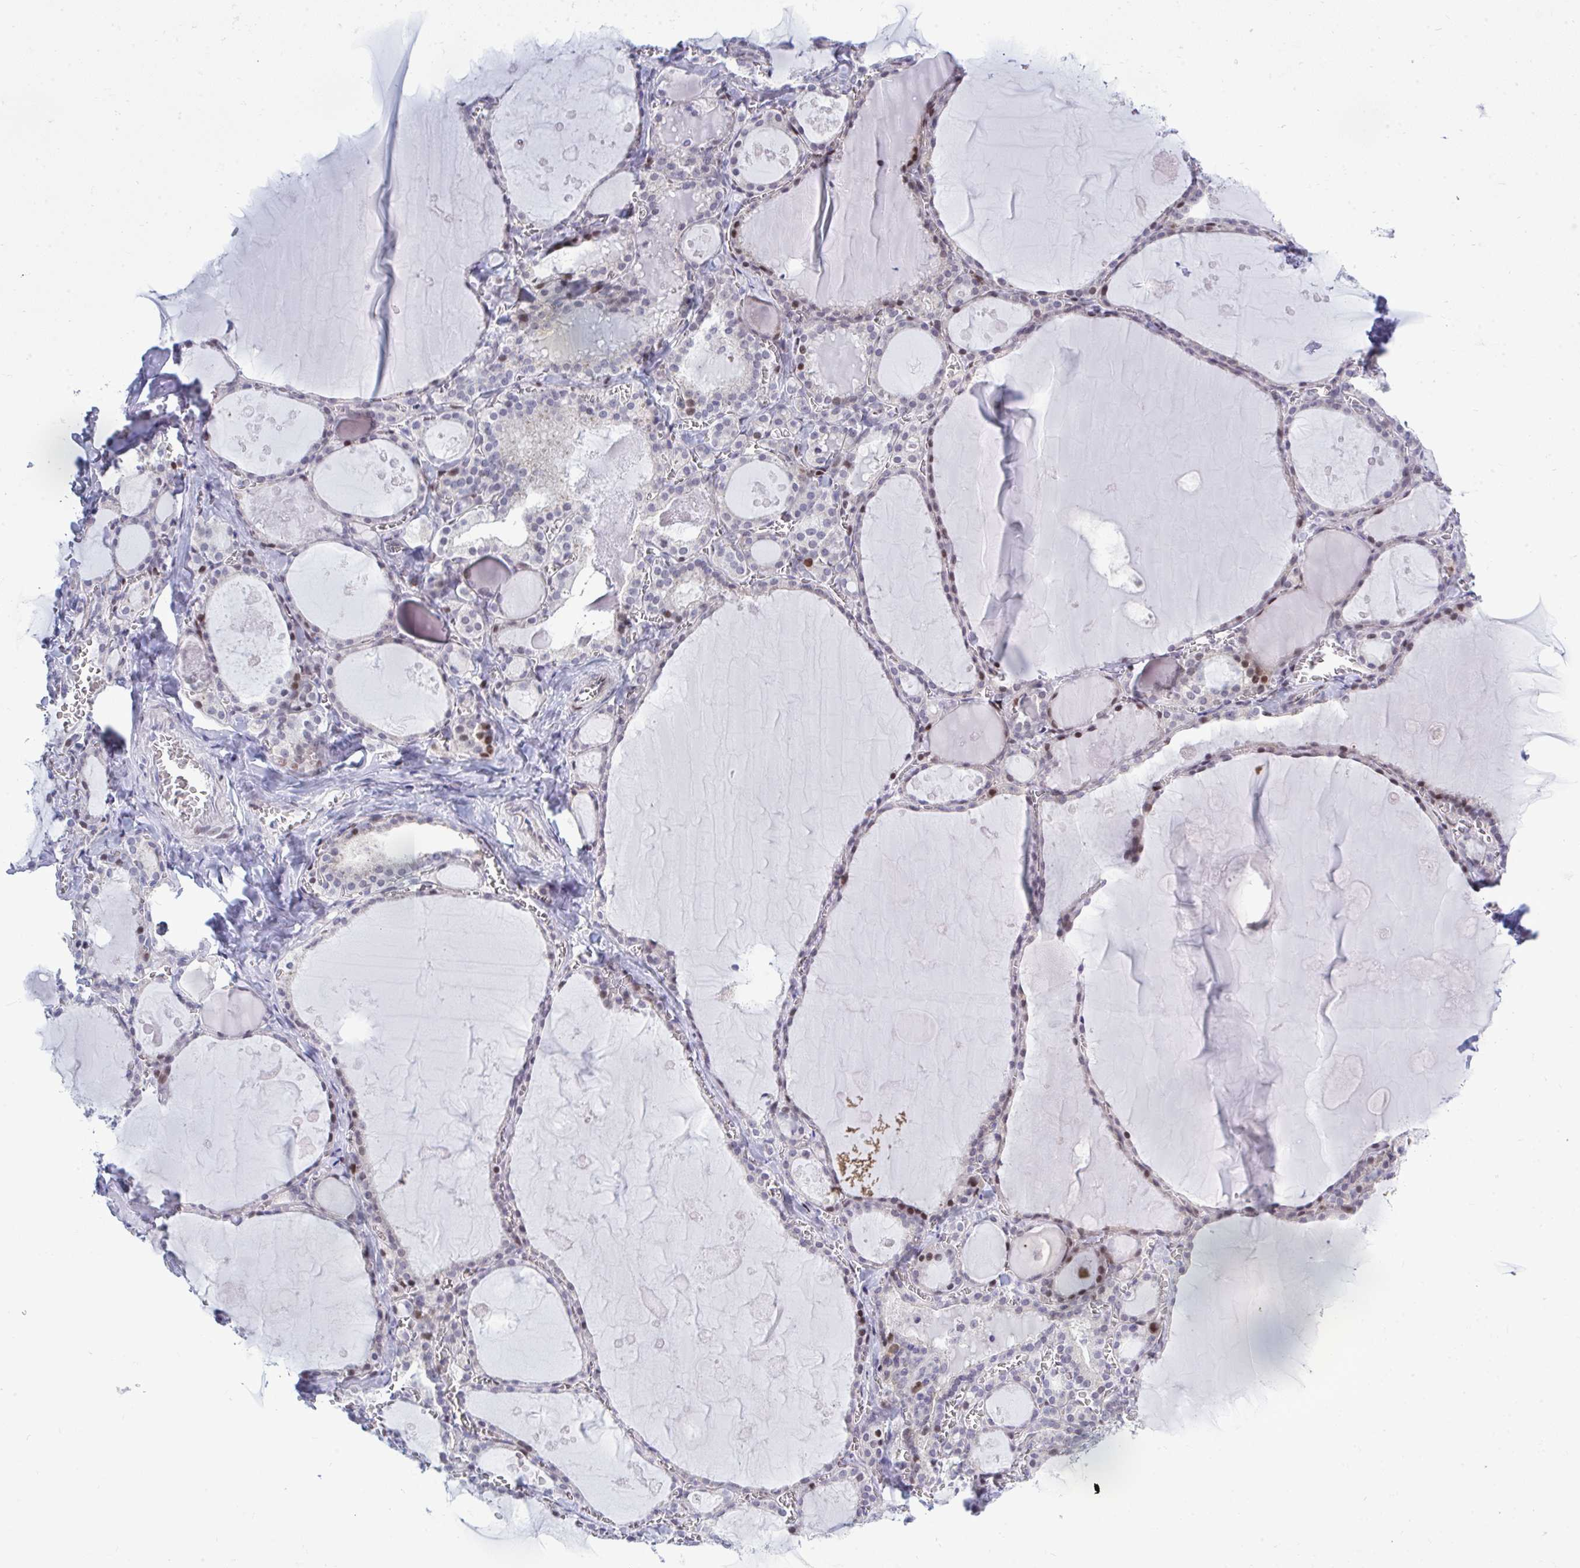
{"staining": {"intensity": "strong", "quantity": "<25%", "location": "nuclear"}, "tissue": "thyroid gland", "cell_type": "Glandular cells", "image_type": "normal", "snomed": [{"axis": "morphology", "description": "Normal tissue, NOS"}, {"axis": "topography", "description": "Thyroid gland"}], "caption": "Unremarkable thyroid gland exhibits strong nuclear positivity in about <25% of glandular cells.", "gene": "TAB1", "patient": {"sex": "male", "age": 56}}